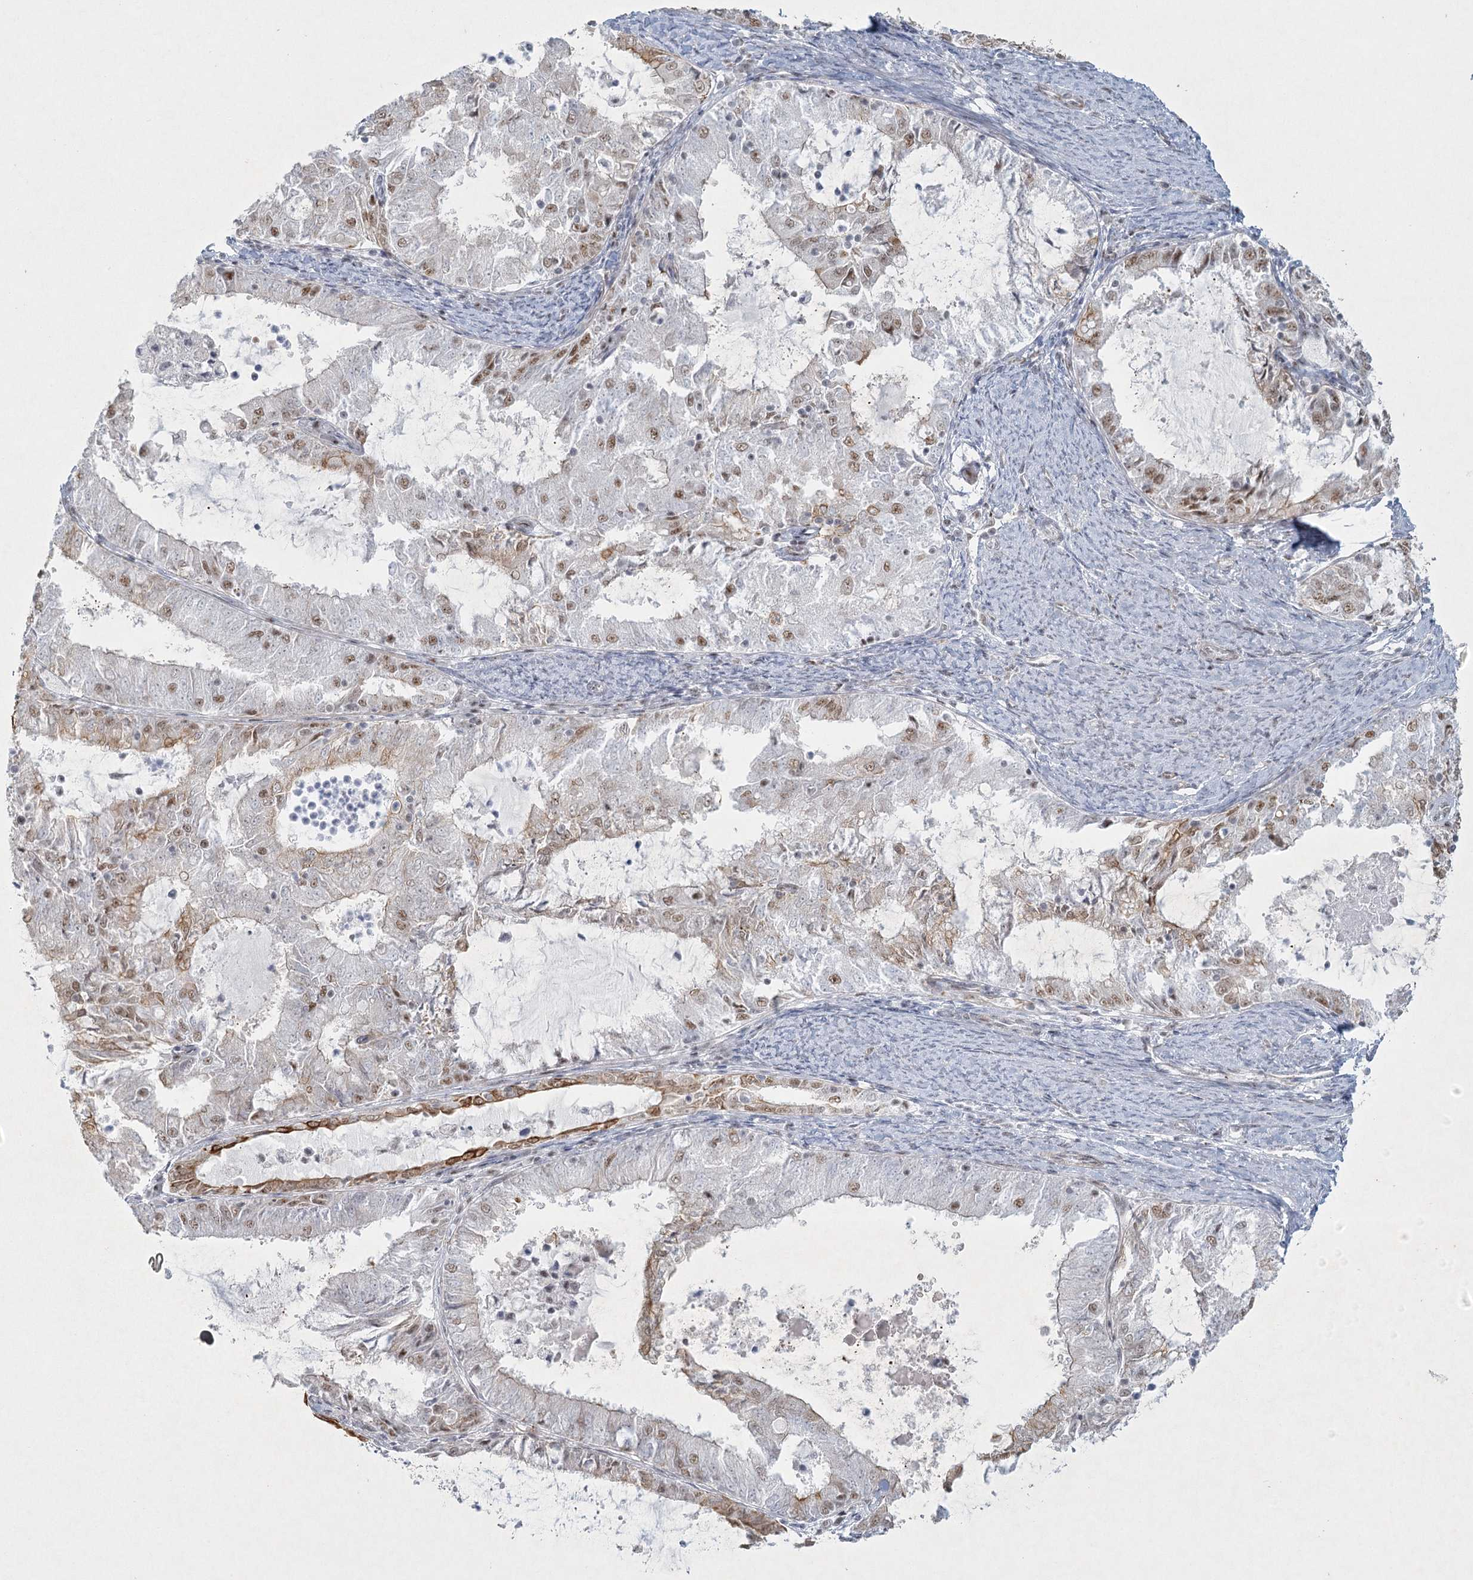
{"staining": {"intensity": "moderate", "quantity": "25%-75%", "location": "nuclear"}, "tissue": "endometrial cancer", "cell_type": "Tumor cells", "image_type": "cancer", "snomed": [{"axis": "morphology", "description": "Adenocarcinoma, NOS"}, {"axis": "topography", "description": "Endometrium"}], "caption": "Endometrial adenocarcinoma stained for a protein reveals moderate nuclear positivity in tumor cells. The protein of interest is stained brown, and the nuclei are stained in blue (DAB IHC with brightfield microscopy, high magnification).", "gene": "U2SURP", "patient": {"sex": "female", "age": 57}}